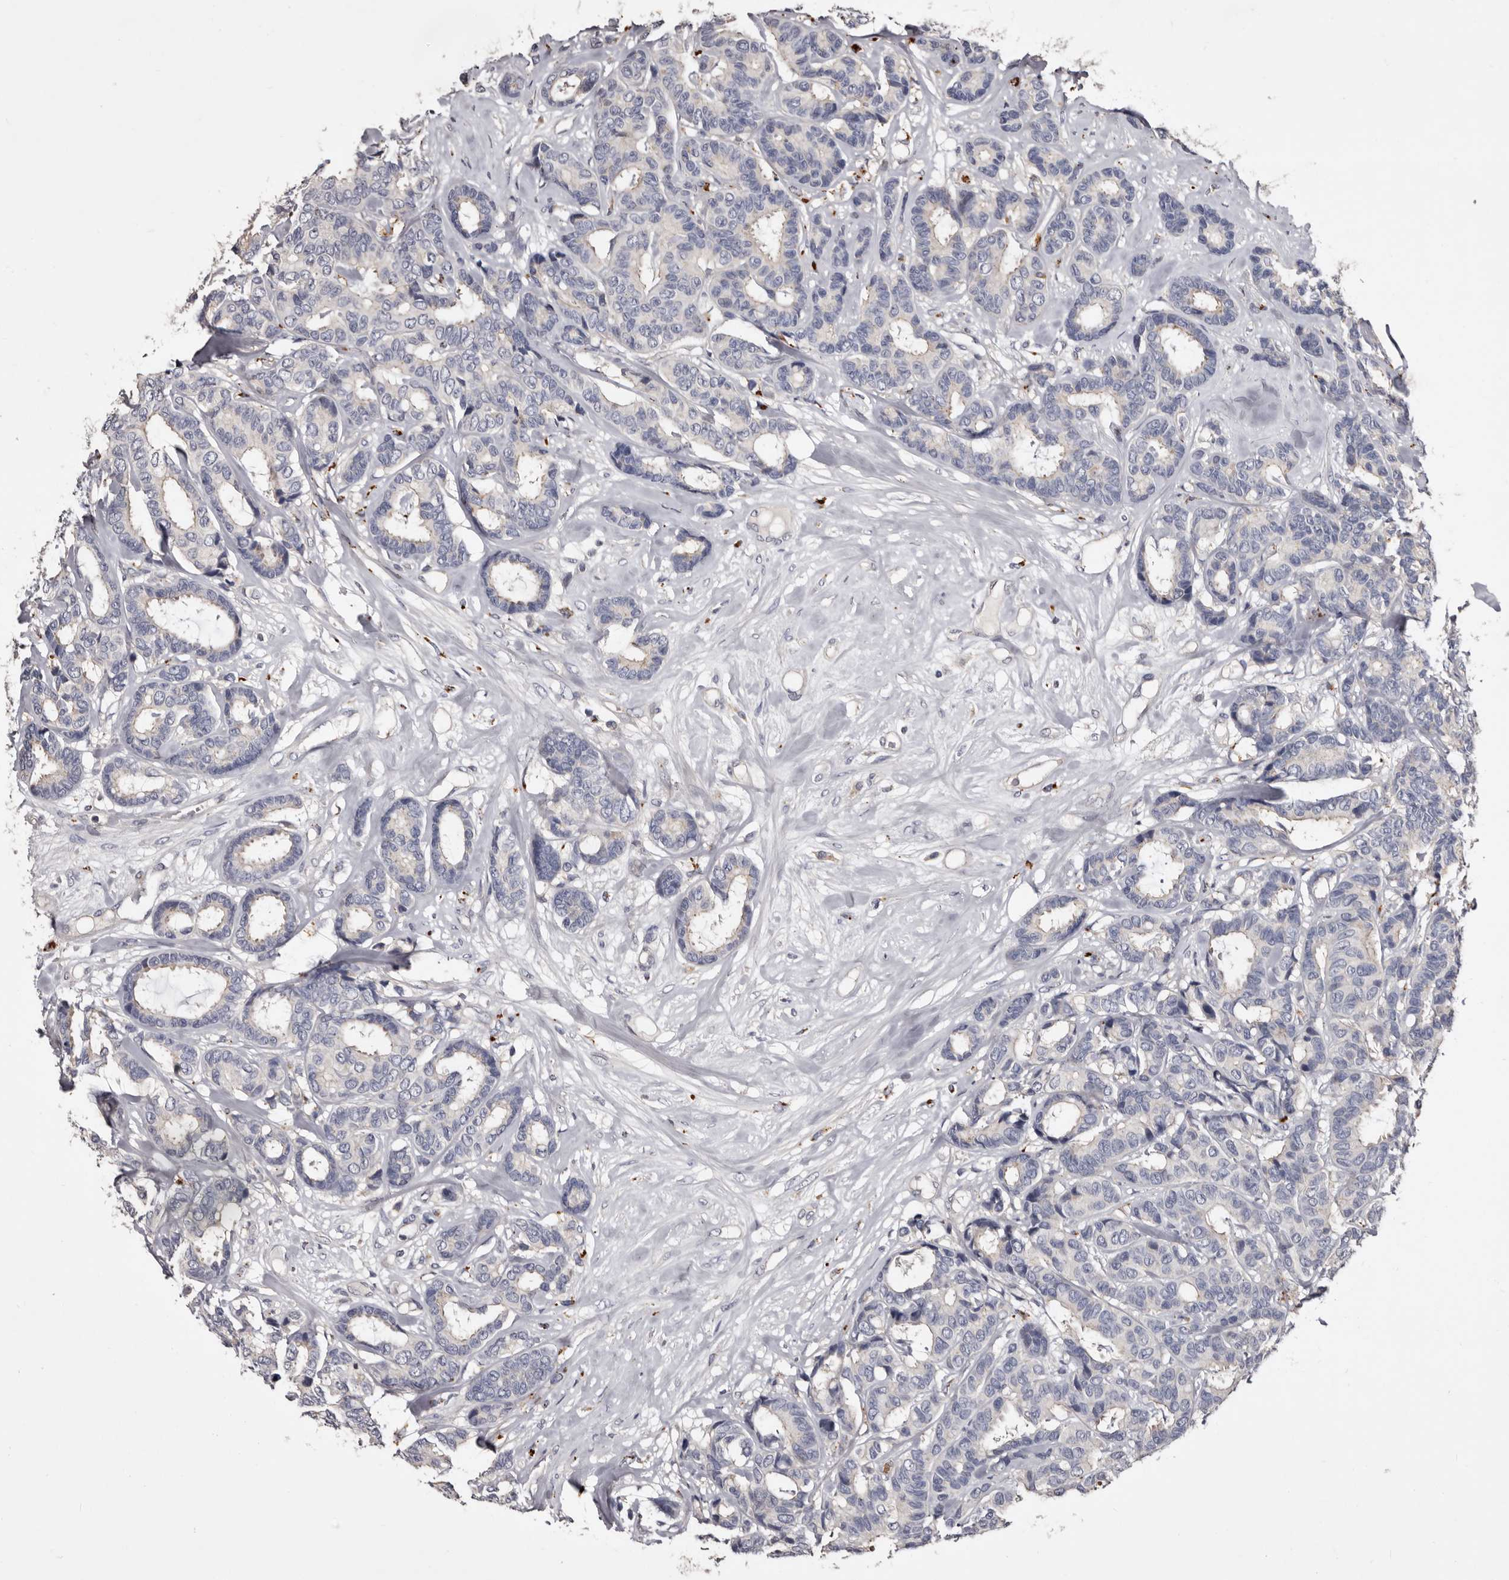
{"staining": {"intensity": "negative", "quantity": "none", "location": "none"}, "tissue": "breast cancer", "cell_type": "Tumor cells", "image_type": "cancer", "snomed": [{"axis": "morphology", "description": "Duct carcinoma"}, {"axis": "topography", "description": "Breast"}], "caption": "Immunohistochemical staining of human intraductal carcinoma (breast) displays no significant expression in tumor cells. The staining is performed using DAB brown chromogen with nuclei counter-stained in using hematoxylin.", "gene": "SLC10A4", "patient": {"sex": "female", "age": 87}}